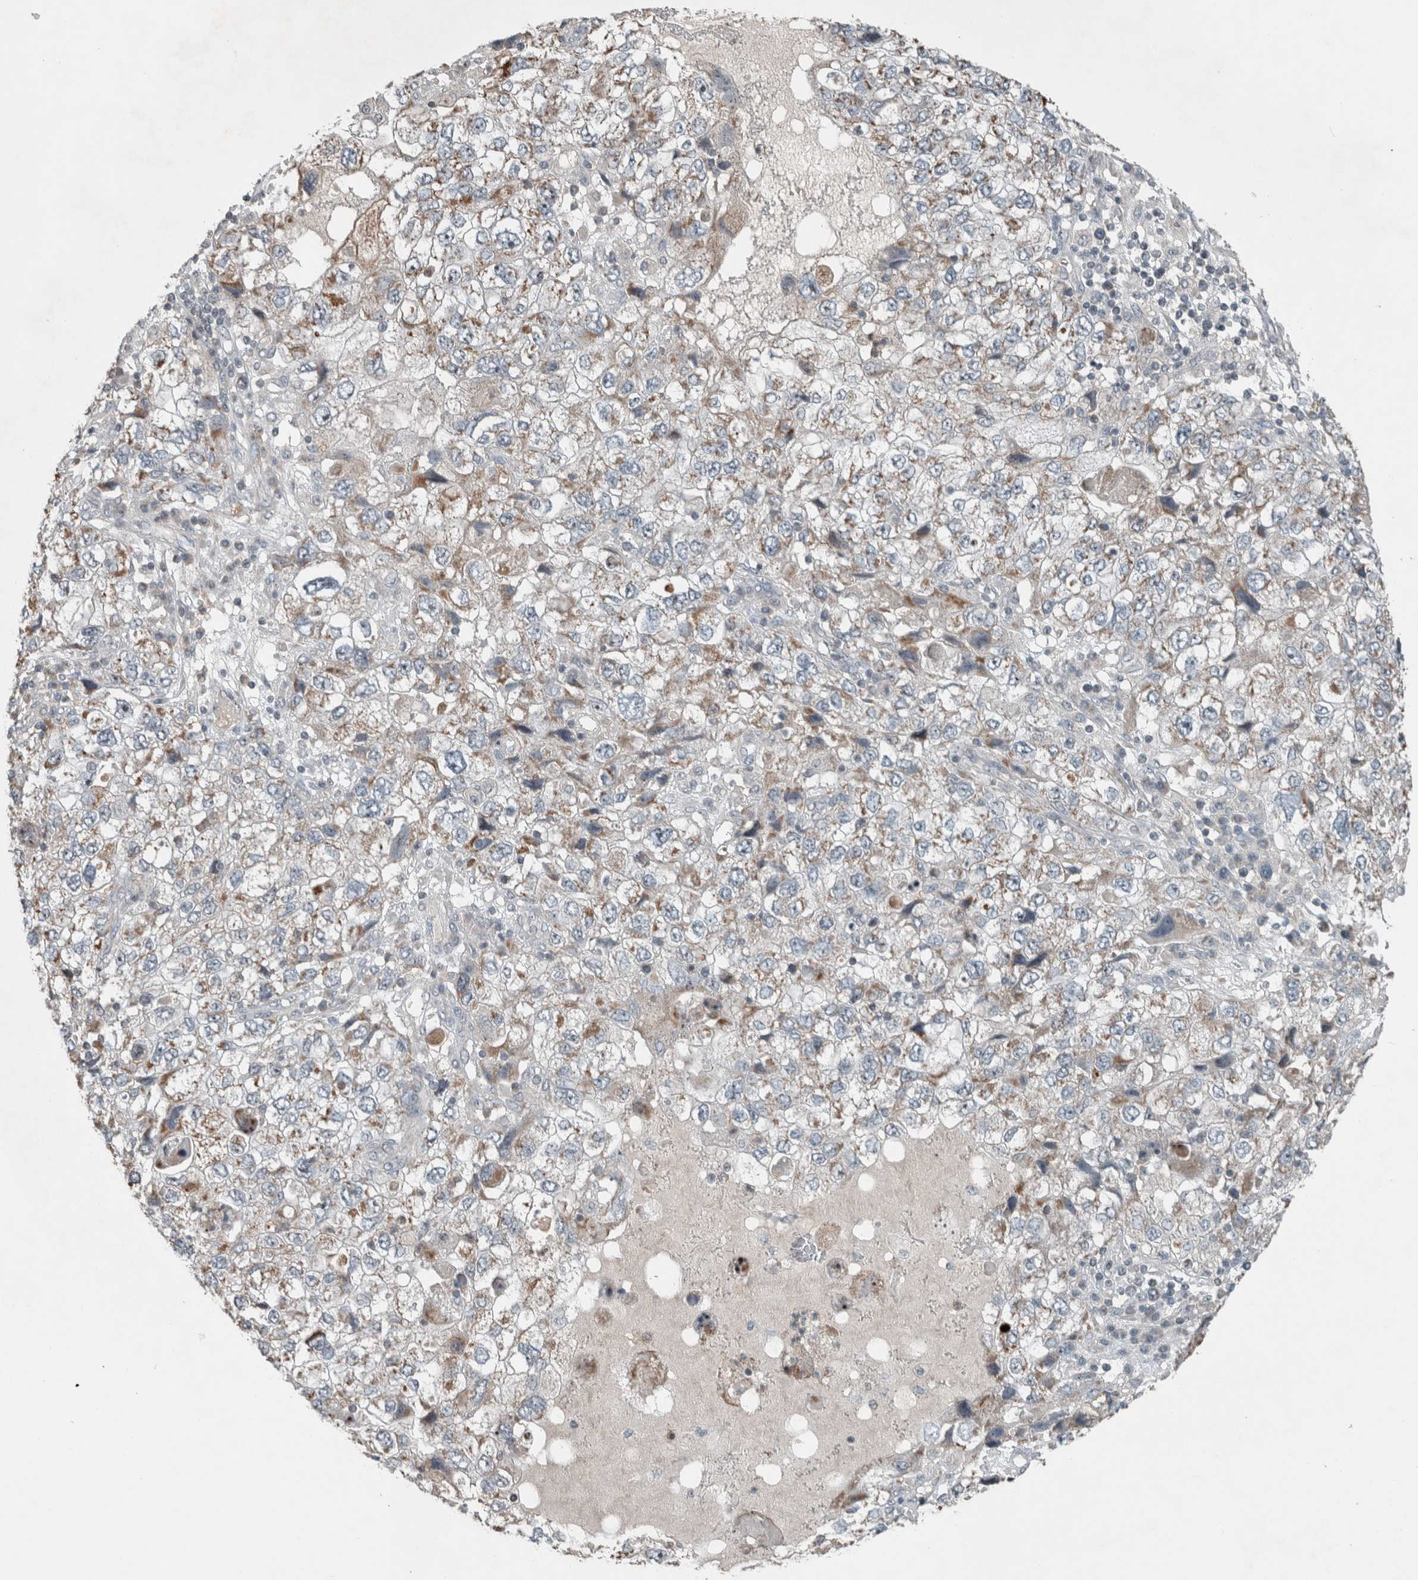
{"staining": {"intensity": "moderate", "quantity": "<25%", "location": "cytoplasmic/membranous"}, "tissue": "endometrial cancer", "cell_type": "Tumor cells", "image_type": "cancer", "snomed": [{"axis": "morphology", "description": "Adenocarcinoma, NOS"}, {"axis": "topography", "description": "Endometrium"}], "caption": "Immunohistochemistry histopathology image of neoplastic tissue: human endometrial cancer stained using immunohistochemistry (IHC) reveals low levels of moderate protein expression localized specifically in the cytoplasmic/membranous of tumor cells, appearing as a cytoplasmic/membranous brown color.", "gene": "RPF1", "patient": {"sex": "female", "age": 49}}